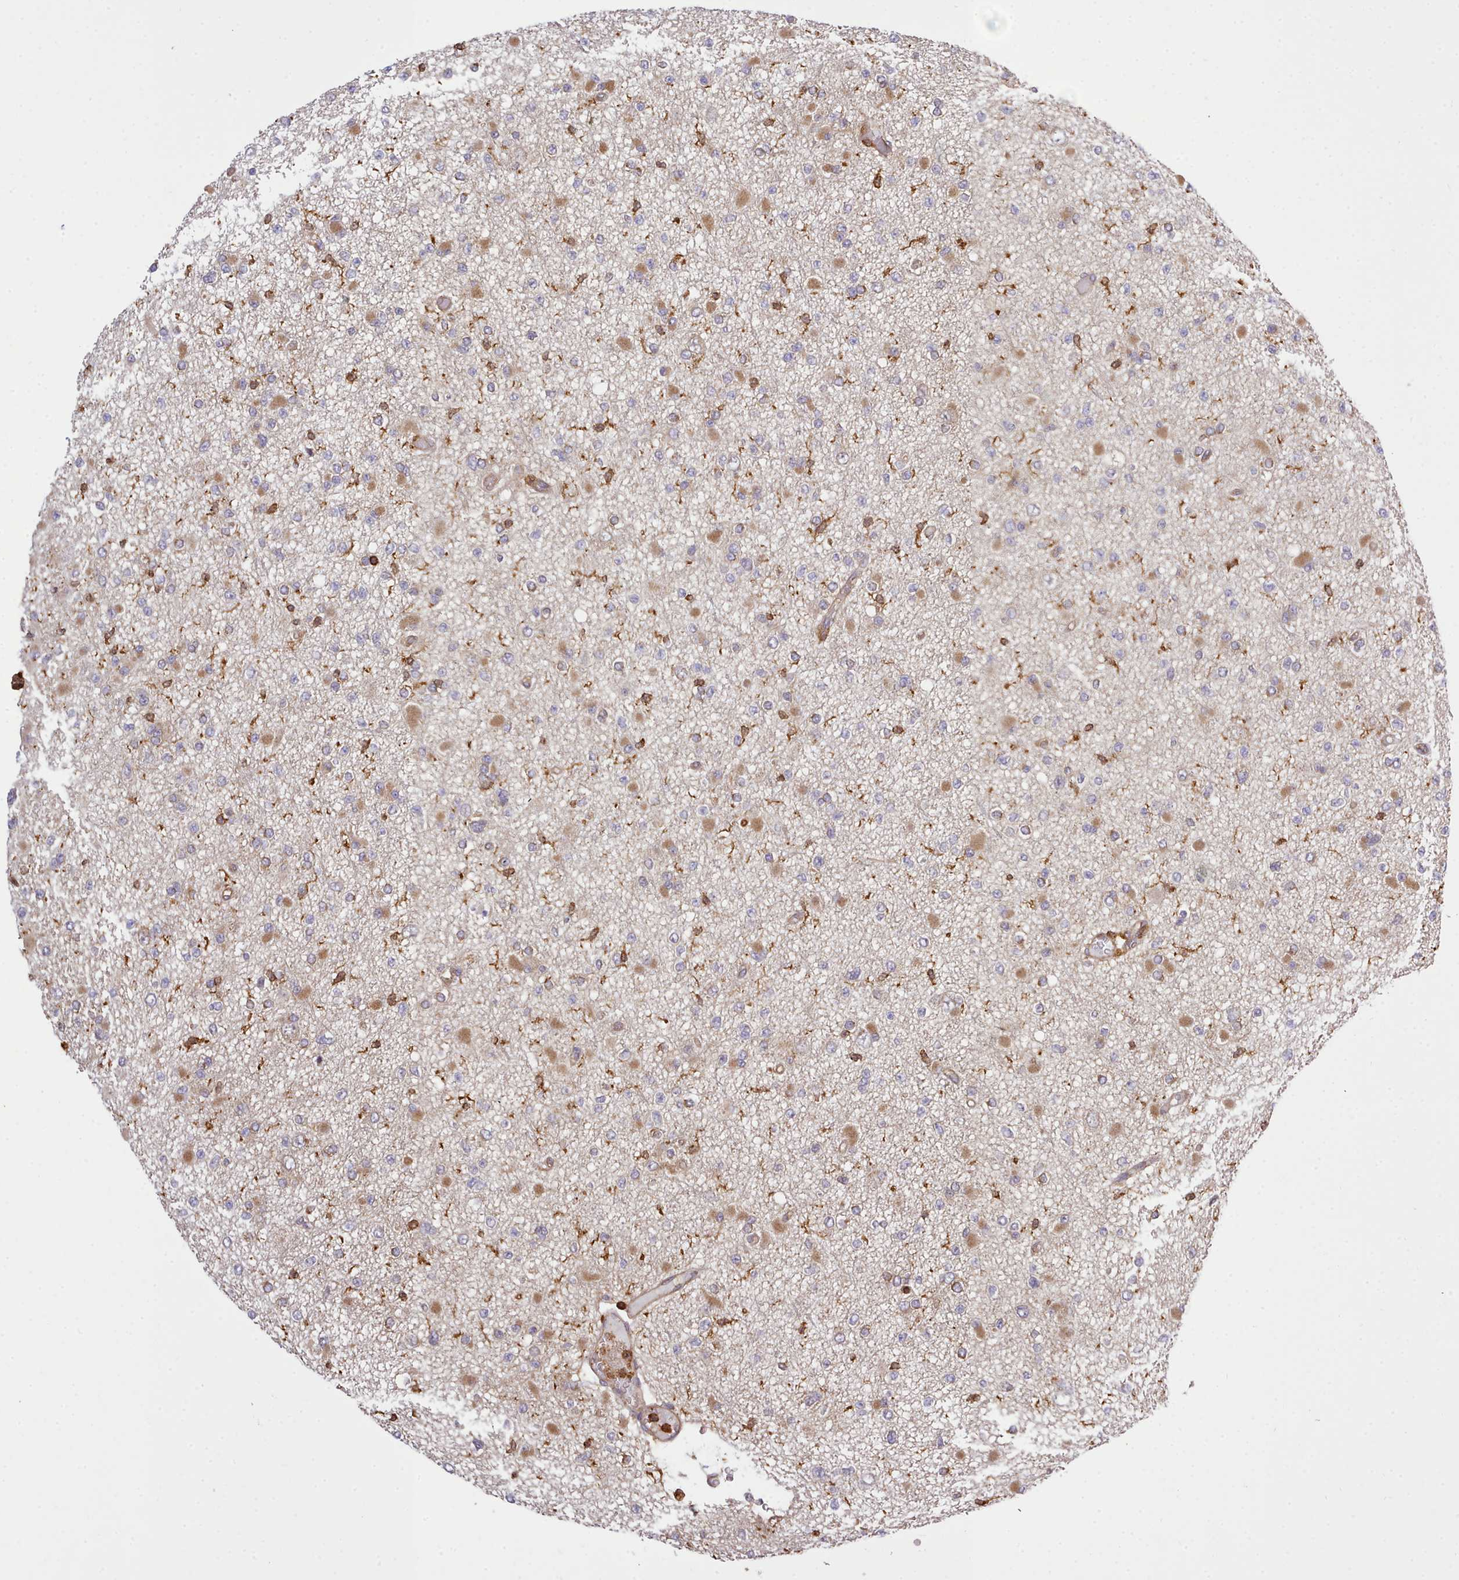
{"staining": {"intensity": "moderate", "quantity": "<25%", "location": "cytoplasmic/membranous"}, "tissue": "glioma", "cell_type": "Tumor cells", "image_type": "cancer", "snomed": [{"axis": "morphology", "description": "Glioma, malignant, Low grade"}, {"axis": "topography", "description": "Brain"}], "caption": "Brown immunohistochemical staining in human glioma exhibits moderate cytoplasmic/membranous expression in approximately <25% of tumor cells.", "gene": "CAPZA1", "patient": {"sex": "female", "age": 22}}